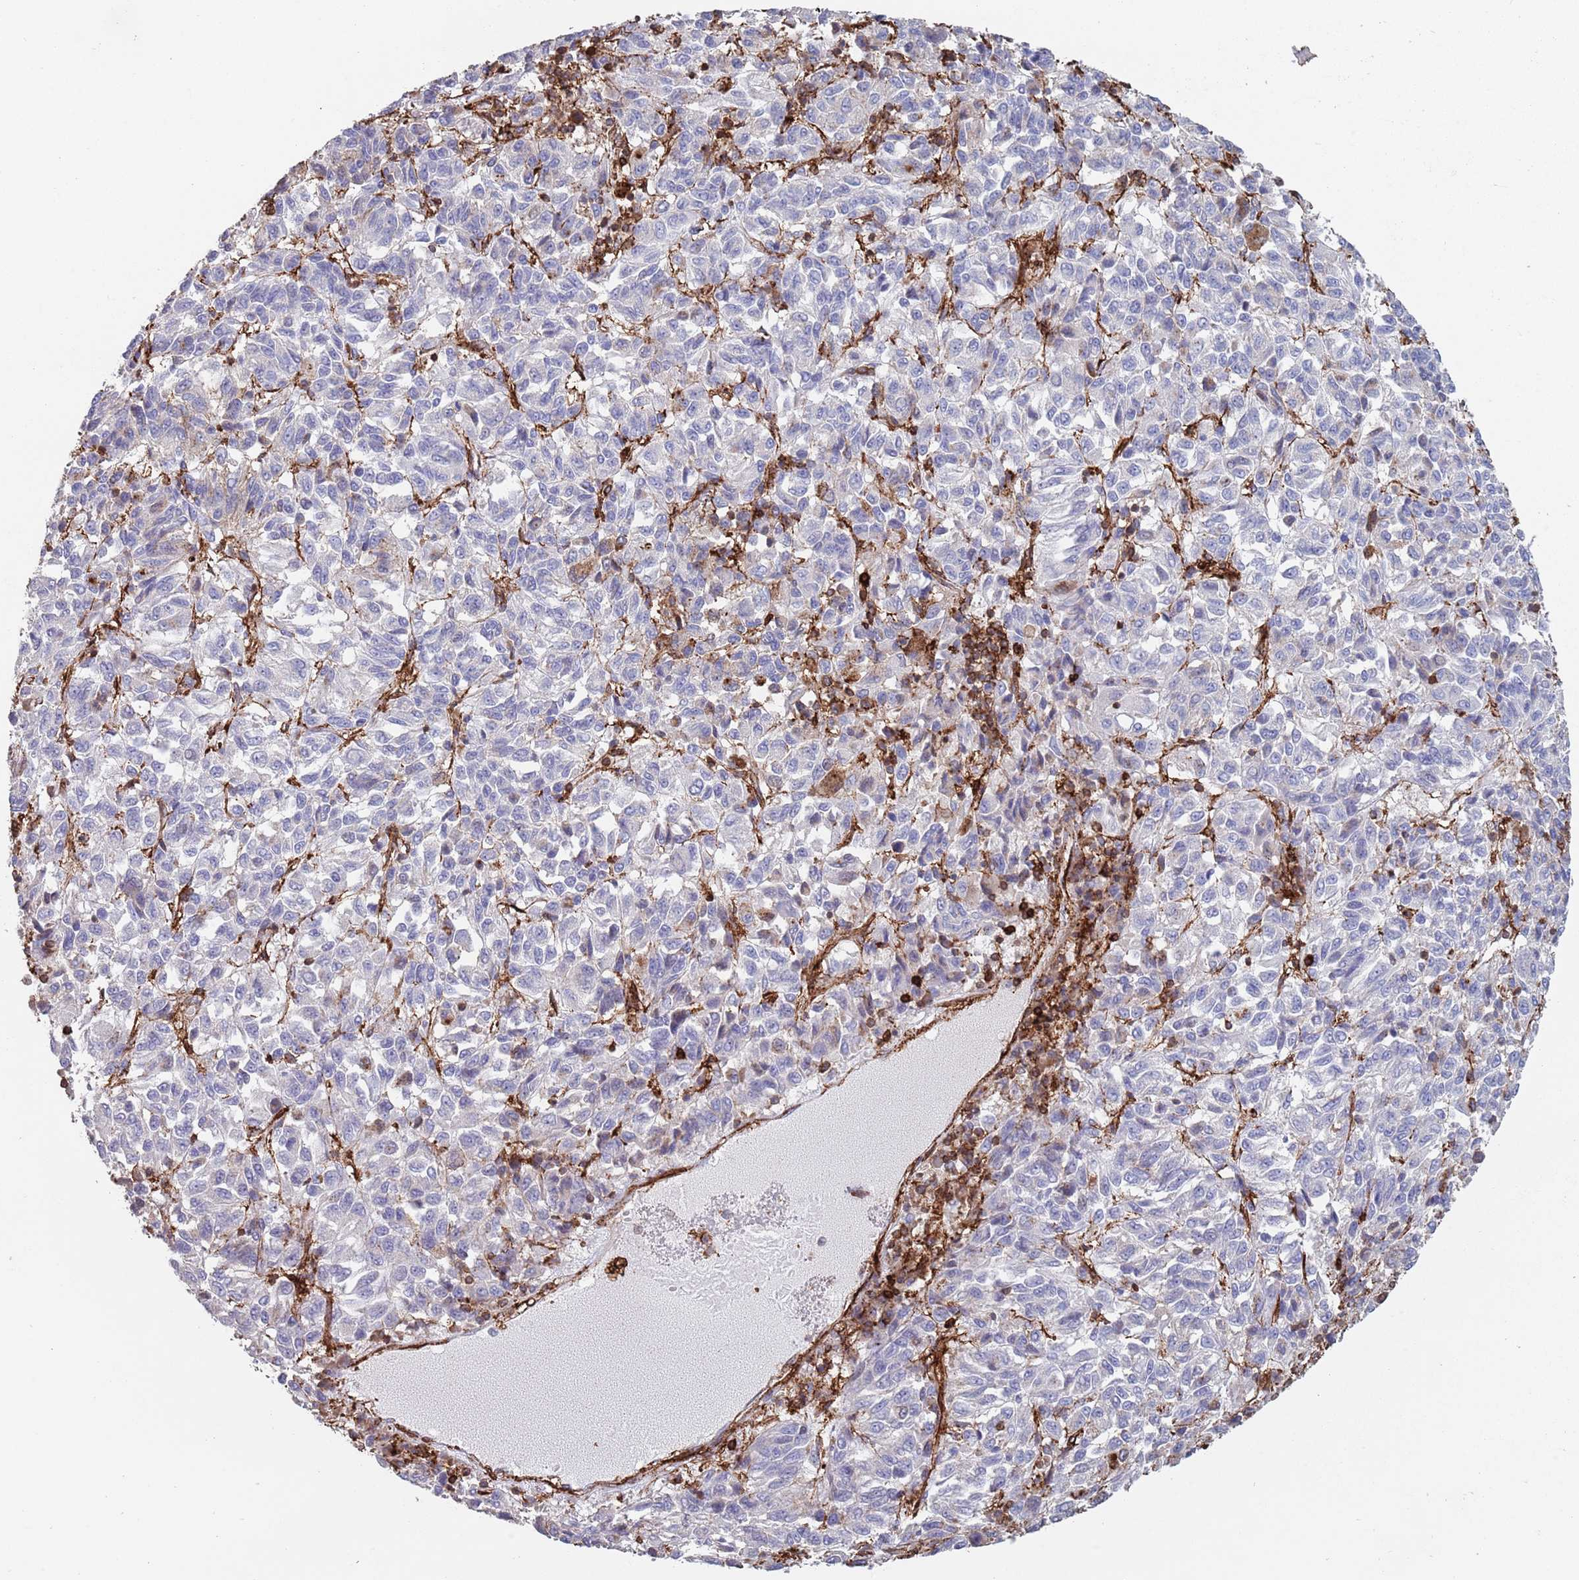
{"staining": {"intensity": "negative", "quantity": "none", "location": "none"}, "tissue": "melanoma", "cell_type": "Tumor cells", "image_type": "cancer", "snomed": [{"axis": "morphology", "description": "Malignant melanoma, Metastatic site"}, {"axis": "topography", "description": "Lung"}], "caption": "Human melanoma stained for a protein using IHC reveals no staining in tumor cells.", "gene": "RNF144A", "patient": {"sex": "male", "age": 64}}